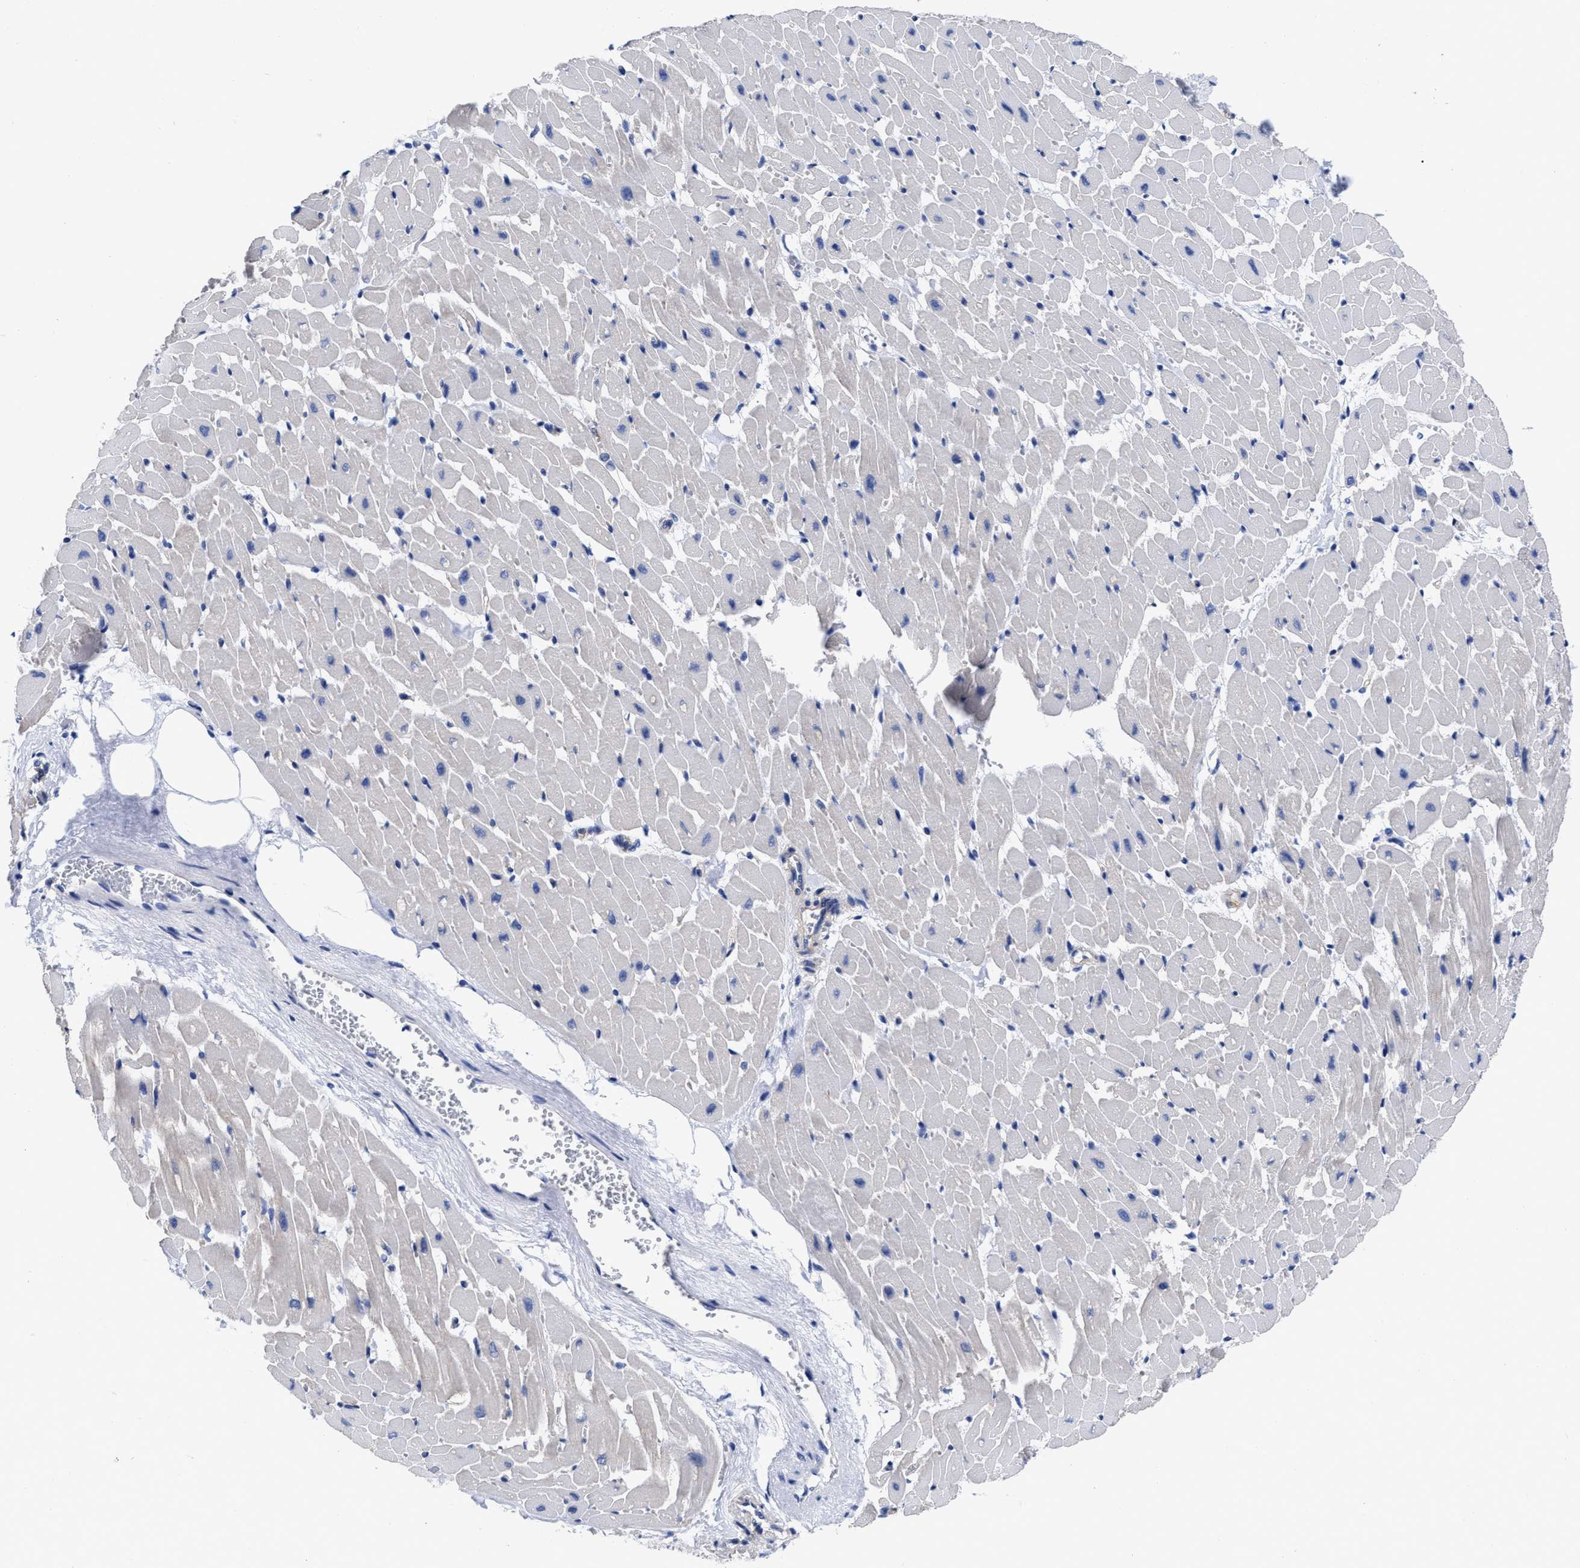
{"staining": {"intensity": "negative", "quantity": "none", "location": "none"}, "tissue": "heart muscle", "cell_type": "Cardiomyocytes", "image_type": "normal", "snomed": [{"axis": "morphology", "description": "Normal tissue, NOS"}, {"axis": "topography", "description": "Heart"}], "caption": "A high-resolution histopathology image shows IHC staining of unremarkable heart muscle, which shows no significant positivity in cardiomyocytes. (DAB IHC, high magnification).", "gene": "IRAG2", "patient": {"sex": "female", "age": 19}}